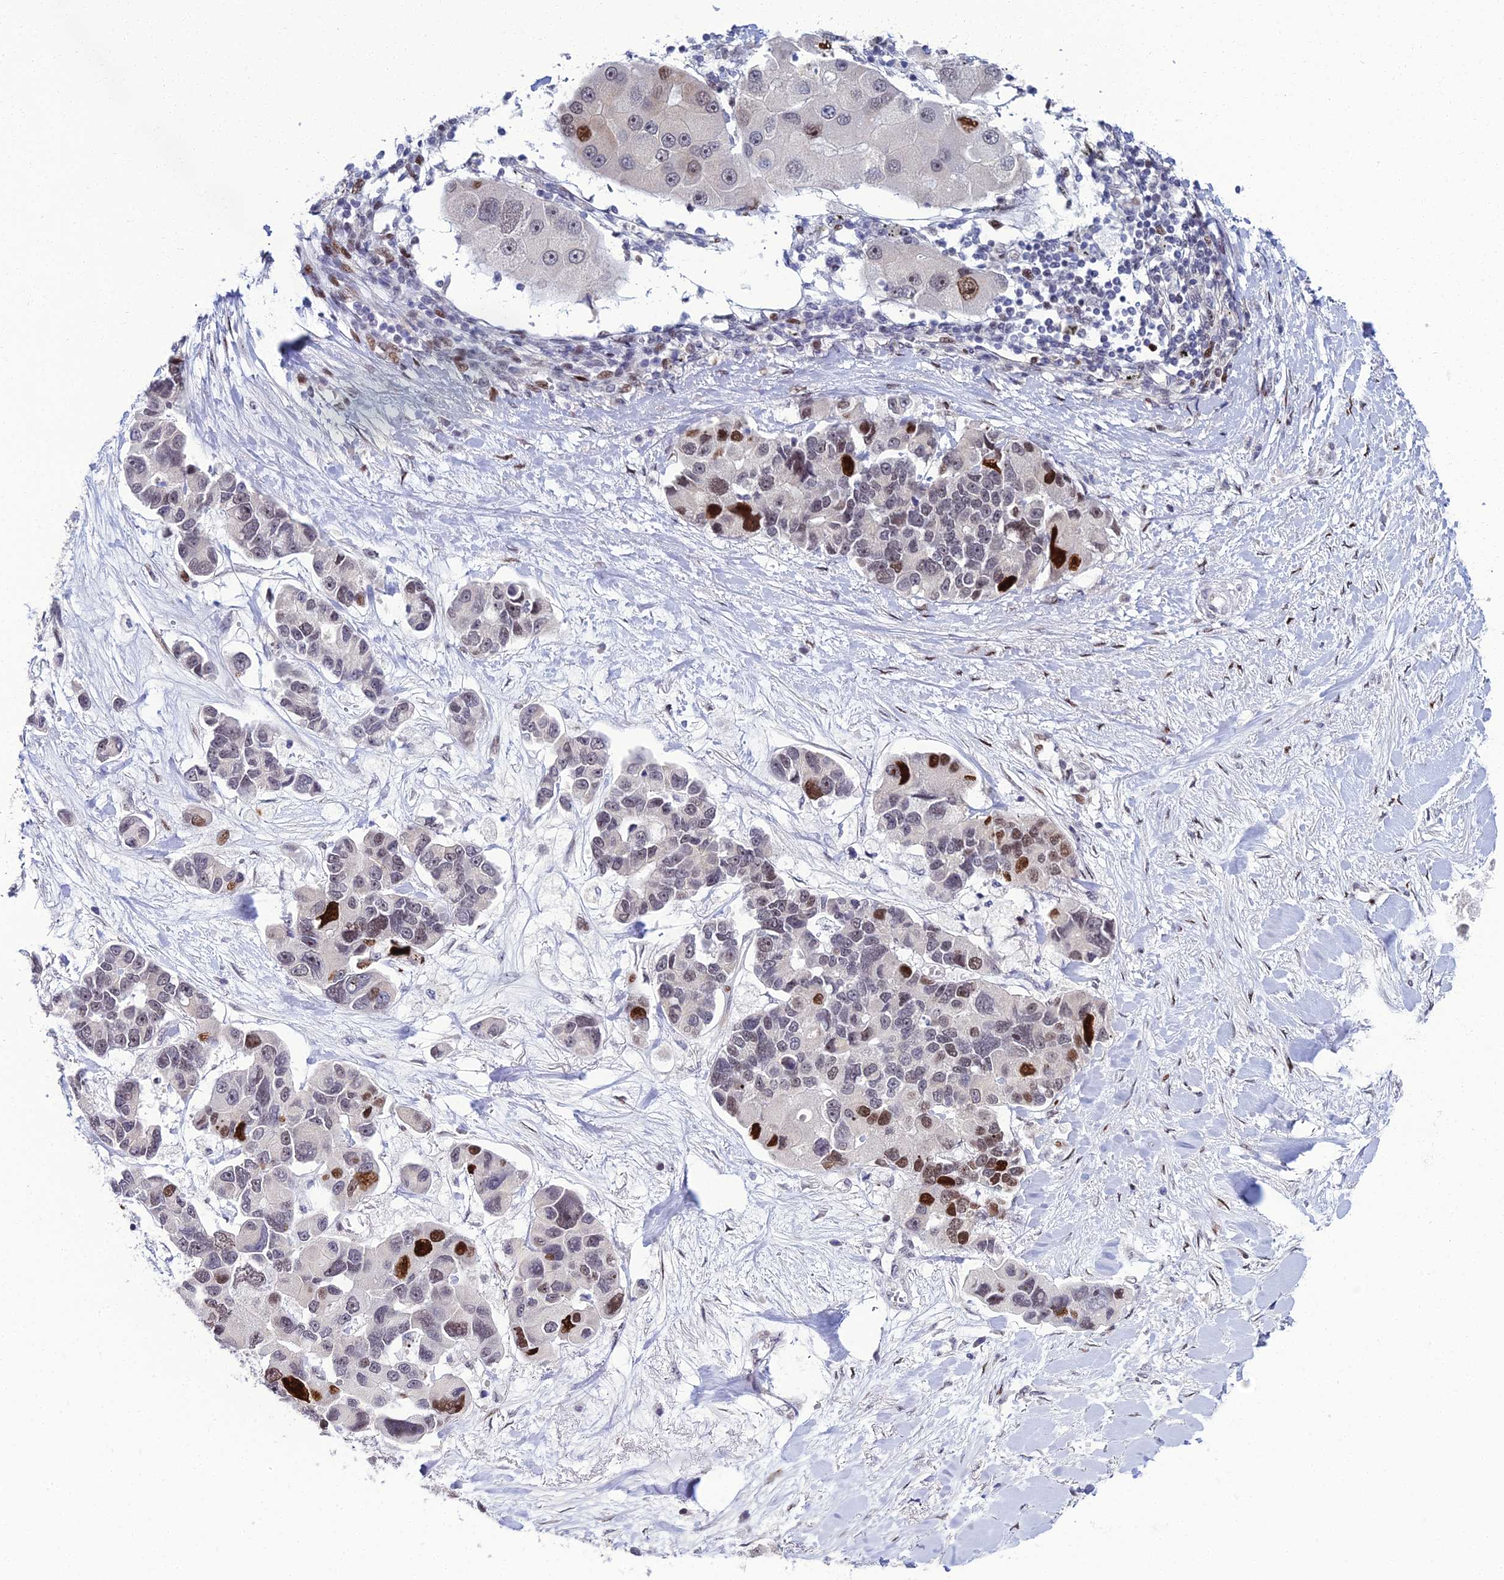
{"staining": {"intensity": "strong", "quantity": "<25%", "location": "nuclear"}, "tissue": "lung cancer", "cell_type": "Tumor cells", "image_type": "cancer", "snomed": [{"axis": "morphology", "description": "Adenocarcinoma, NOS"}, {"axis": "topography", "description": "Lung"}], "caption": "Human lung cancer stained with a brown dye demonstrates strong nuclear positive expression in about <25% of tumor cells.", "gene": "TAF9B", "patient": {"sex": "female", "age": 54}}